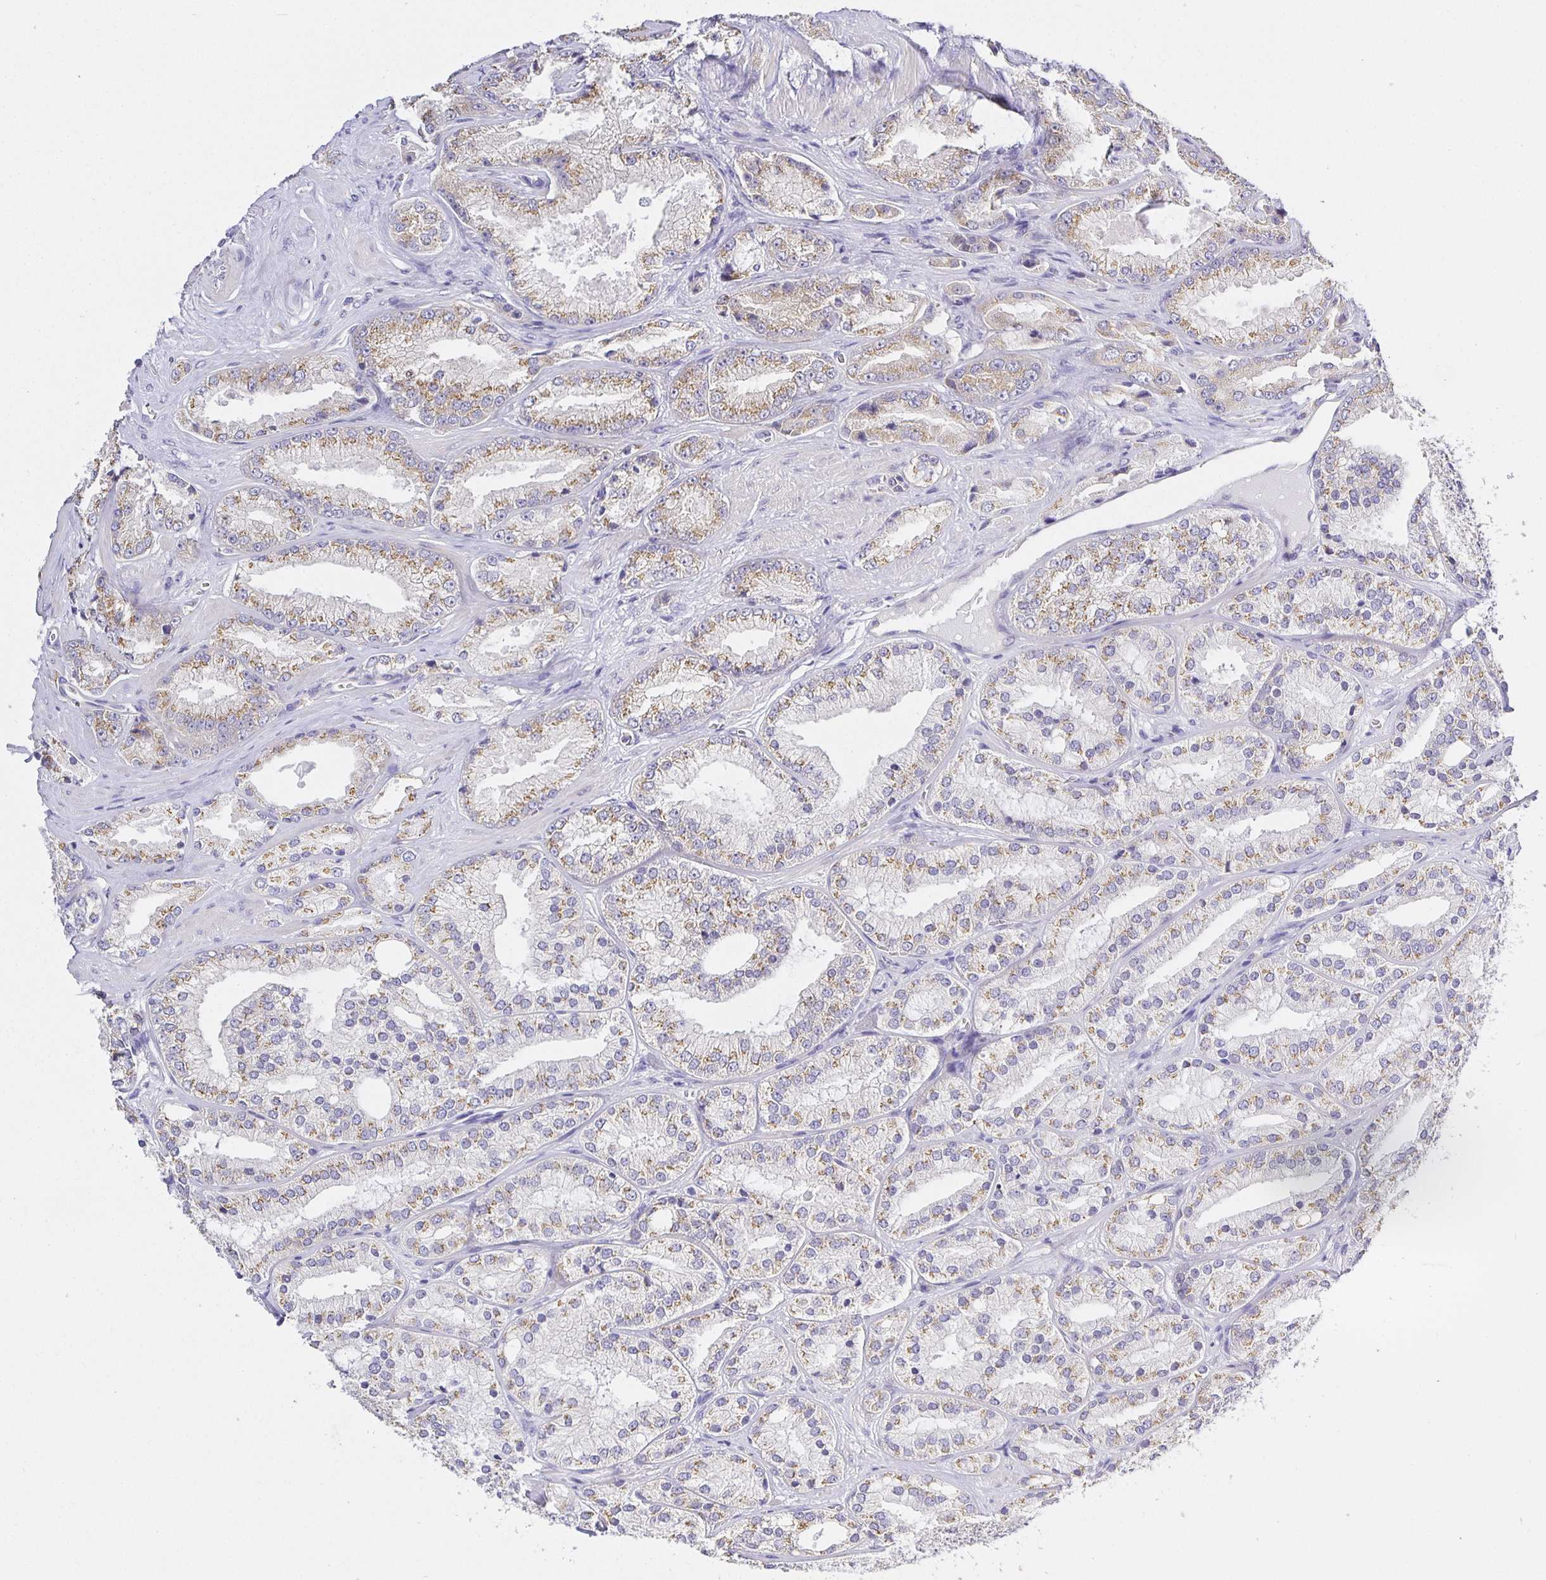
{"staining": {"intensity": "moderate", "quantity": "25%-75%", "location": "cytoplasmic/membranous"}, "tissue": "prostate cancer", "cell_type": "Tumor cells", "image_type": "cancer", "snomed": [{"axis": "morphology", "description": "Adenocarcinoma, High grade"}, {"axis": "topography", "description": "Prostate"}], "caption": "Immunohistochemistry (IHC) micrograph of high-grade adenocarcinoma (prostate) stained for a protein (brown), which reveals medium levels of moderate cytoplasmic/membranous expression in approximately 25%-75% of tumor cells.", "gene": "OPALIN", "patient": {"sex": "male", "age": 68}}